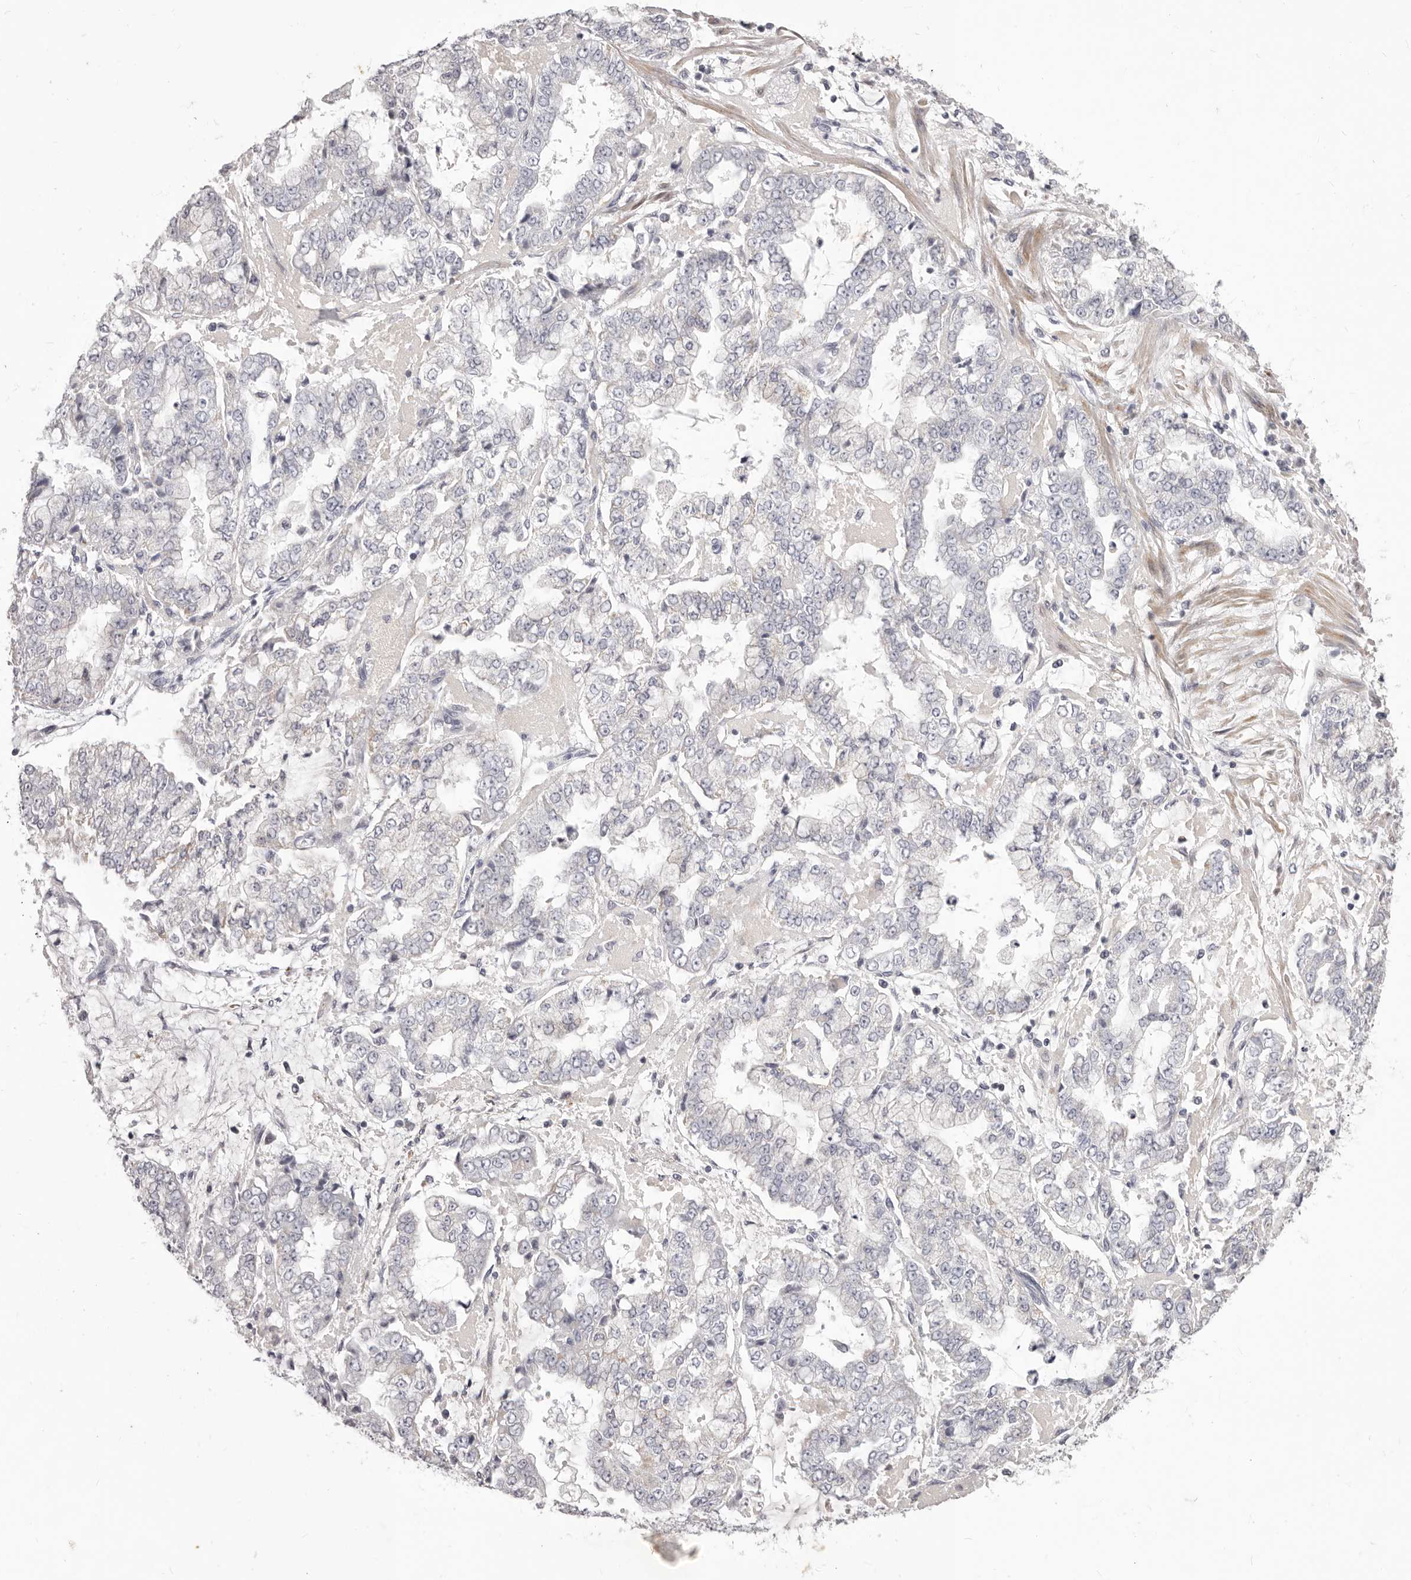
{"staining": {"intensity": "negative", "quantity": "none", "location": "none"}, "tissue": "stomach cancer", "cell_type": "Tumor cells", "image_type": "cancer", "snomed": [{"axis": "morphology", "description": "Adenocarcinoma, NOS"}, {"axis": "topography", "description": "Stomach"}], "caption": "Tumor cells show no significant expression in stomach adenocarcinoma.", "gene": "PRMT2", "patient": {"sex": "male", "age": 76}}